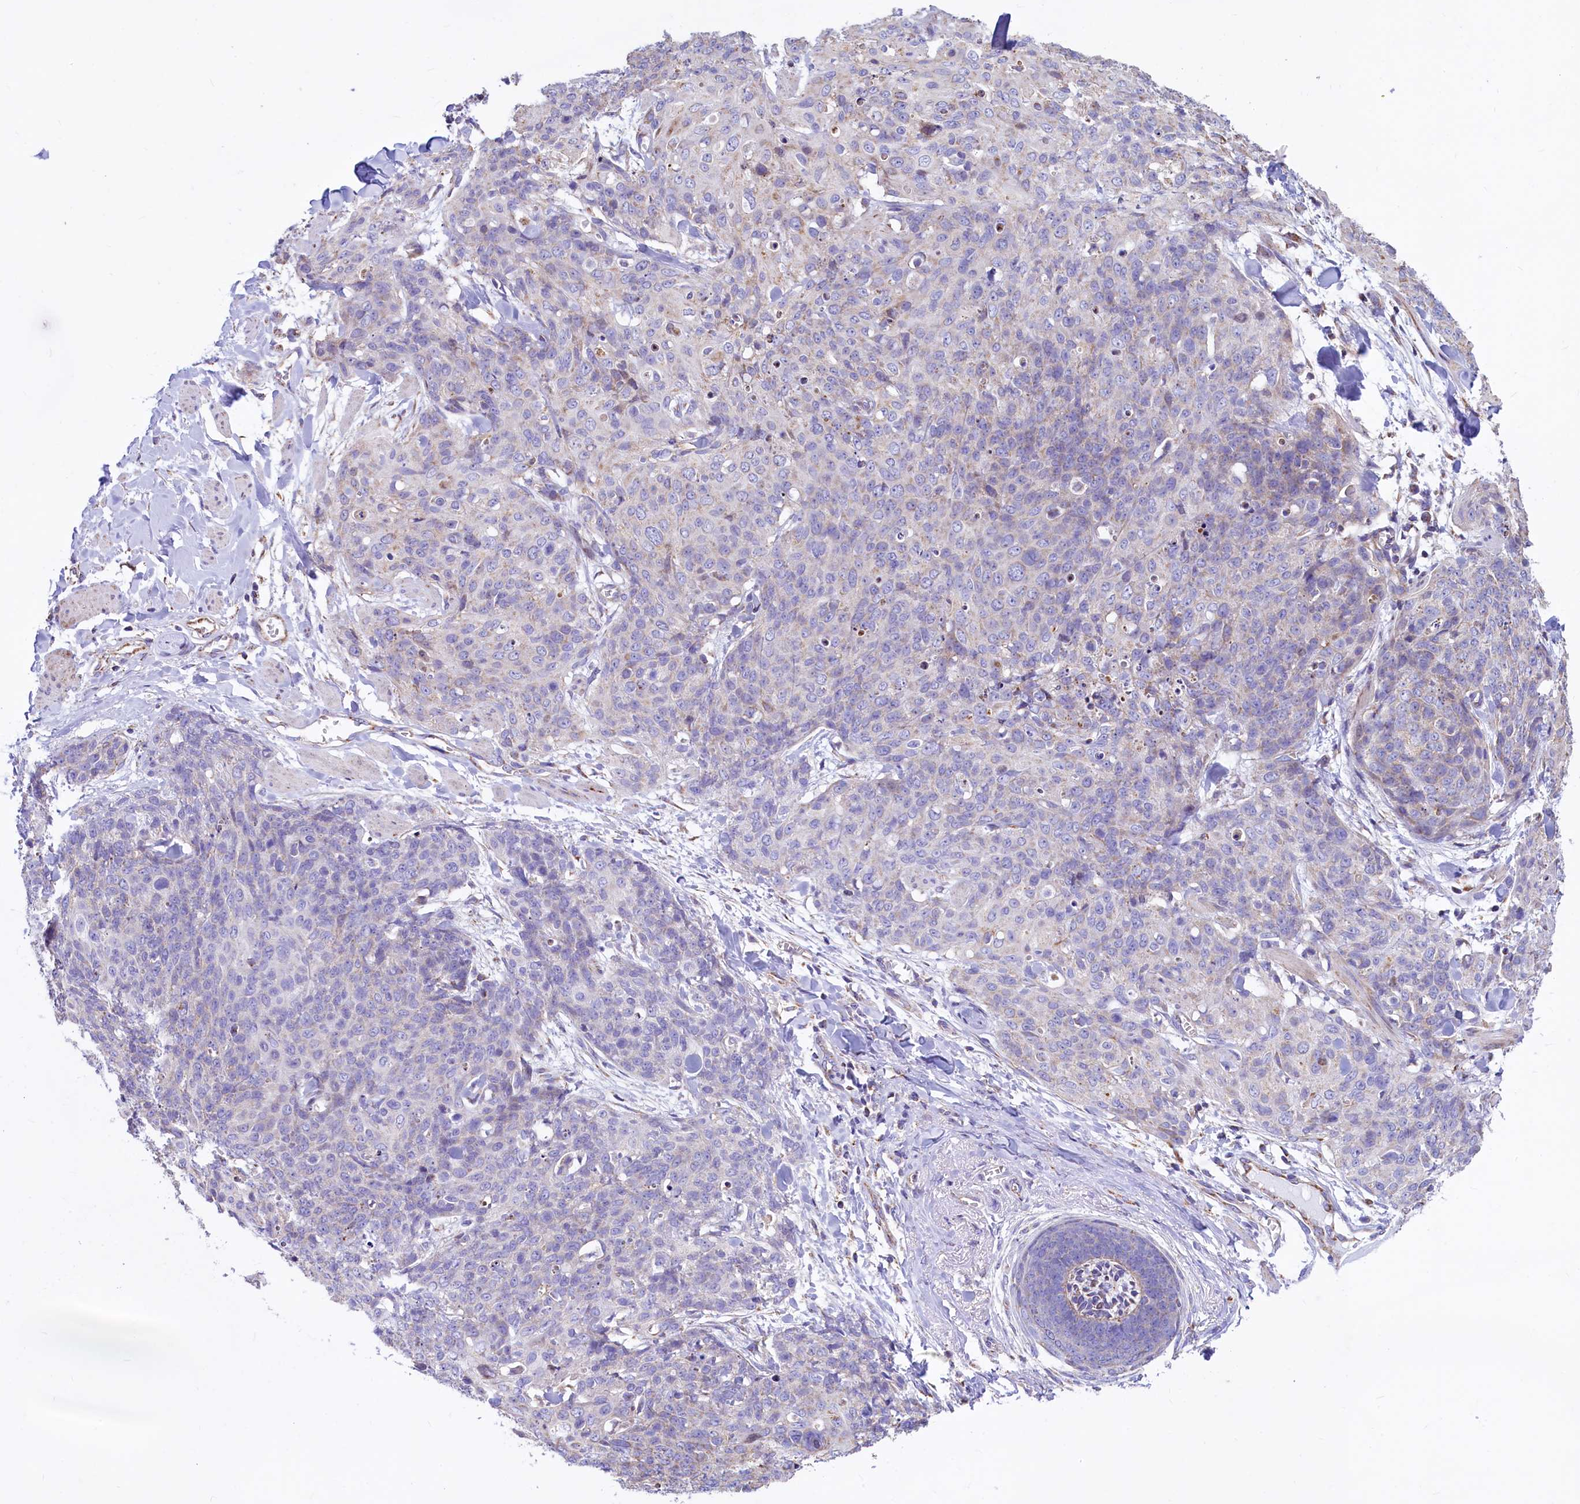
{"staining": {"intensity": "negative", "quantity": "none", "location": "none"}, "tissue": "skin cancer", "cell_type": "Tumor cells", "image_type": "cancer", "snomed": [{"axis": "morphology", "description": "Squamous cell carcinoma, NOS"}, {"axis": "topography", "description": "Skin"}, {"axis": "topography", "description": "Vulva"}], "caption": "Skin cancer stained for a protein using immunohistochemistry reveals no staining tumor cells.", "gene": "VWCE", "patient": {"sex": "female", "age": 85}}